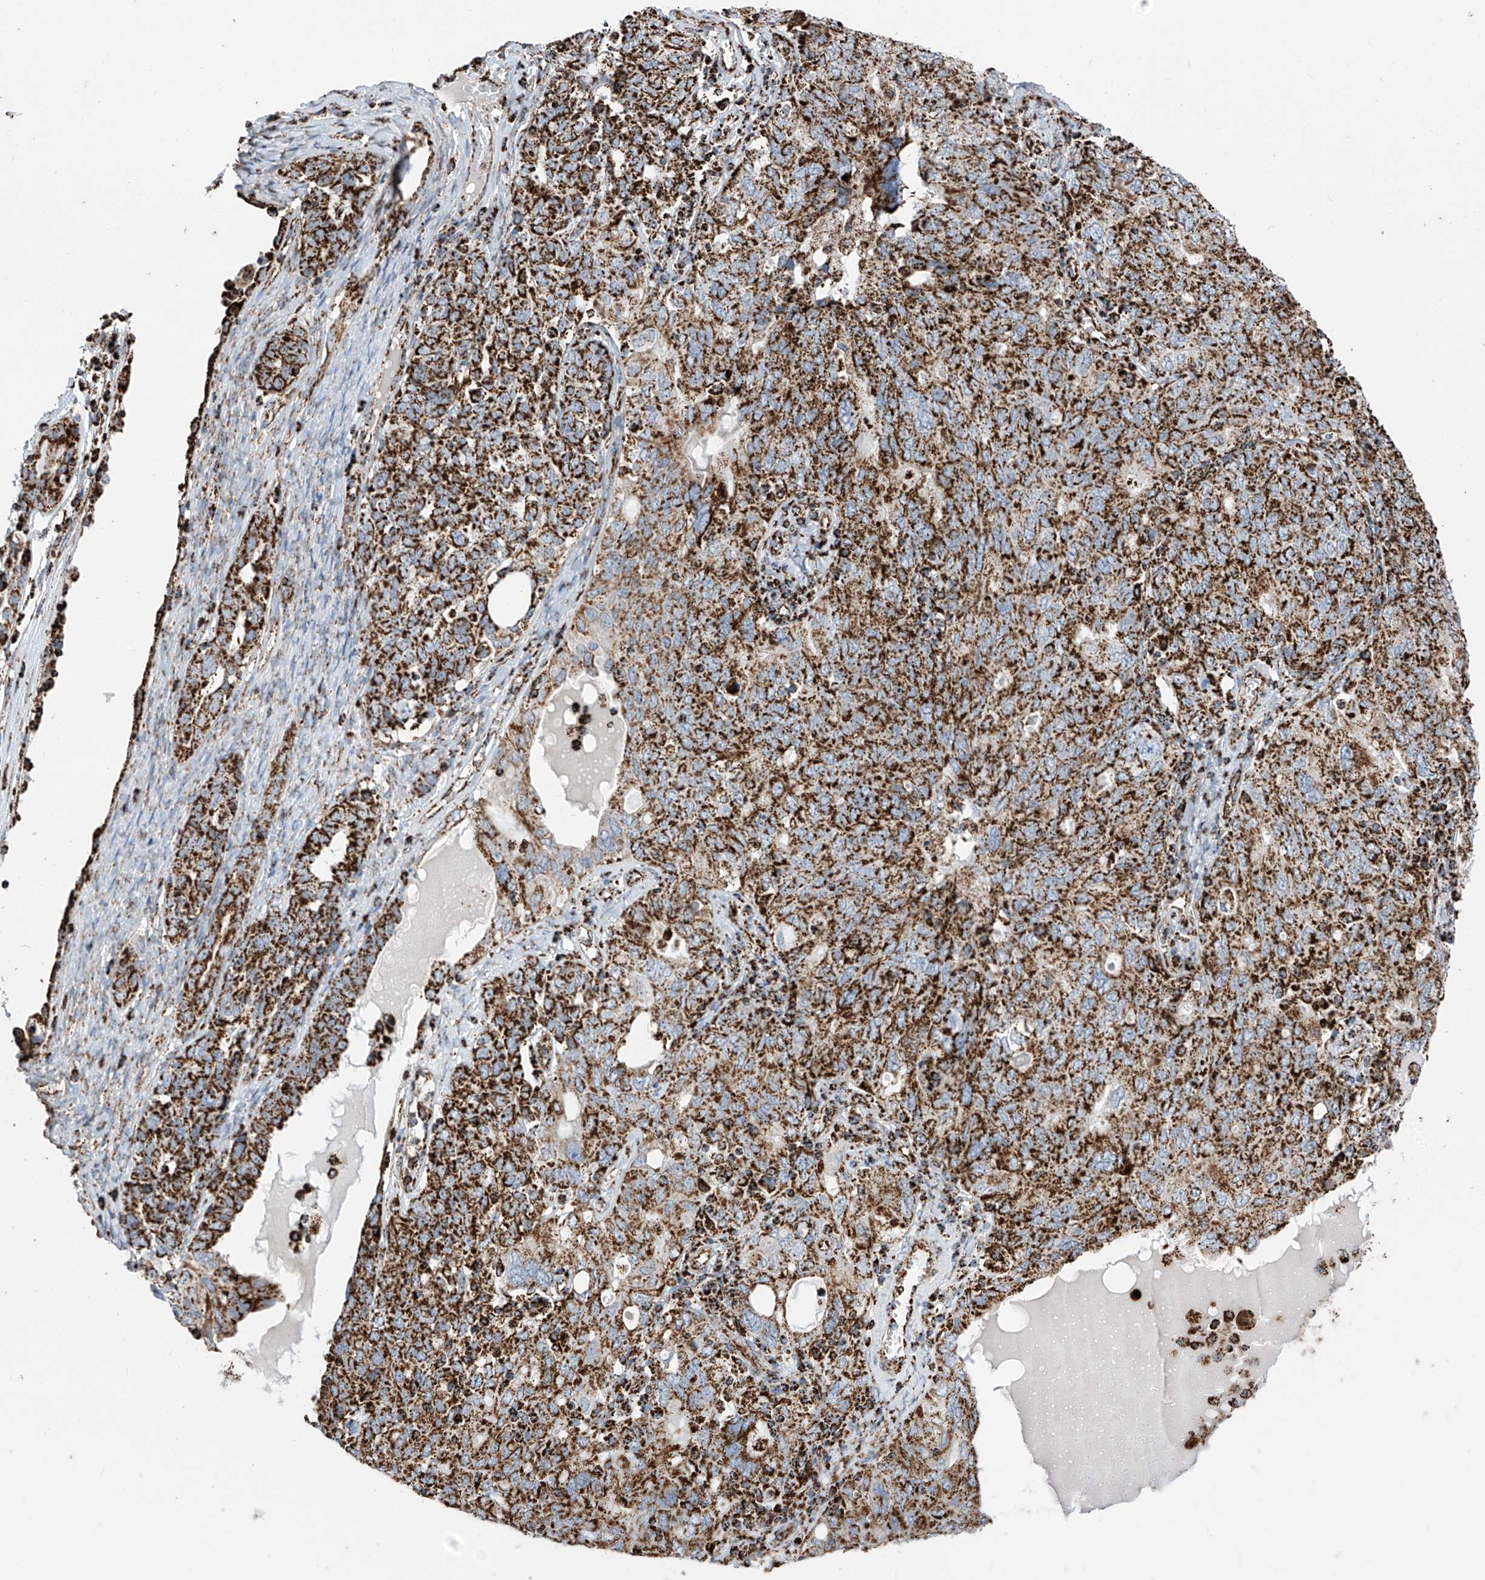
{"staining": {"intensity": "strong", "quantity": ">75%", "location": "cytoplasmic/membranous"}, "tissue": "ovarian cancer", "cell_type": "Tumor cells", "image_type": "cancer", "snomed": [{"axis": "morphology", "description": "Carcinoma, endometroid"}, {"axis": "topography", "description": "Ovary"}], "caption": "Ovarian endometroid carcinoma stained for a protein (brown) shows strong cytoplasmic/membranous positive expression in about >75% of tumor cells.", "gene": "COX5B", "patient": {"sex": "female", "age": 62}}